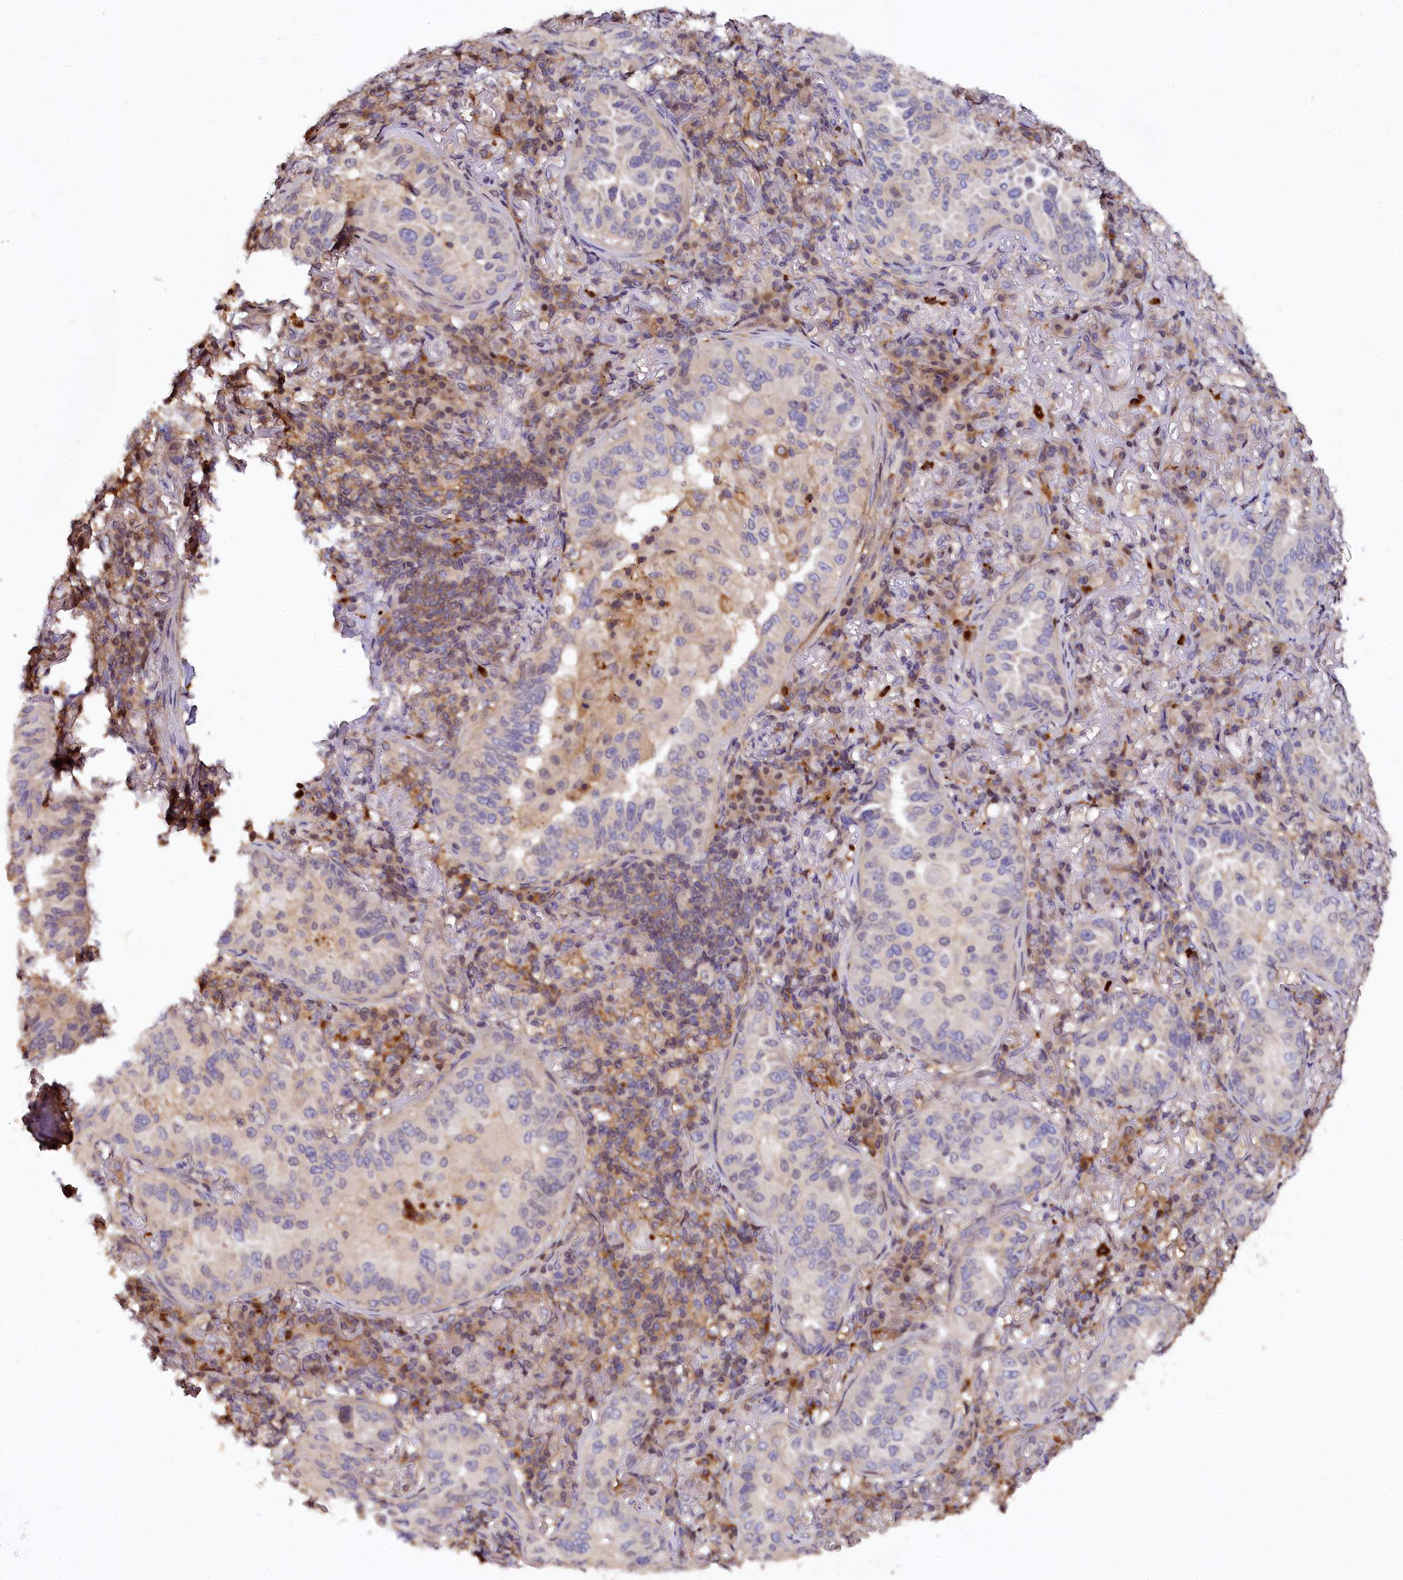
{"staining": {"intensity": "weak", "quantity": "<25%", "location": "cytoplasmic/membranous"}, "tissue": "lung cancer", "cell_type": "Tumor cells", "image_type": "cancer", "snomed": [{"axis": "morphology", "description": "Adenocarcinoma, NOS"}, {"axis": "topography", "description": "Lung"}], "caption": "Immunohistochemical staining of human lung cancer (adenocarcinoma) reveals no significant expression in tumor cells.", "gene": "ATG101", "patient": {"sex": "female", "age": 69}}